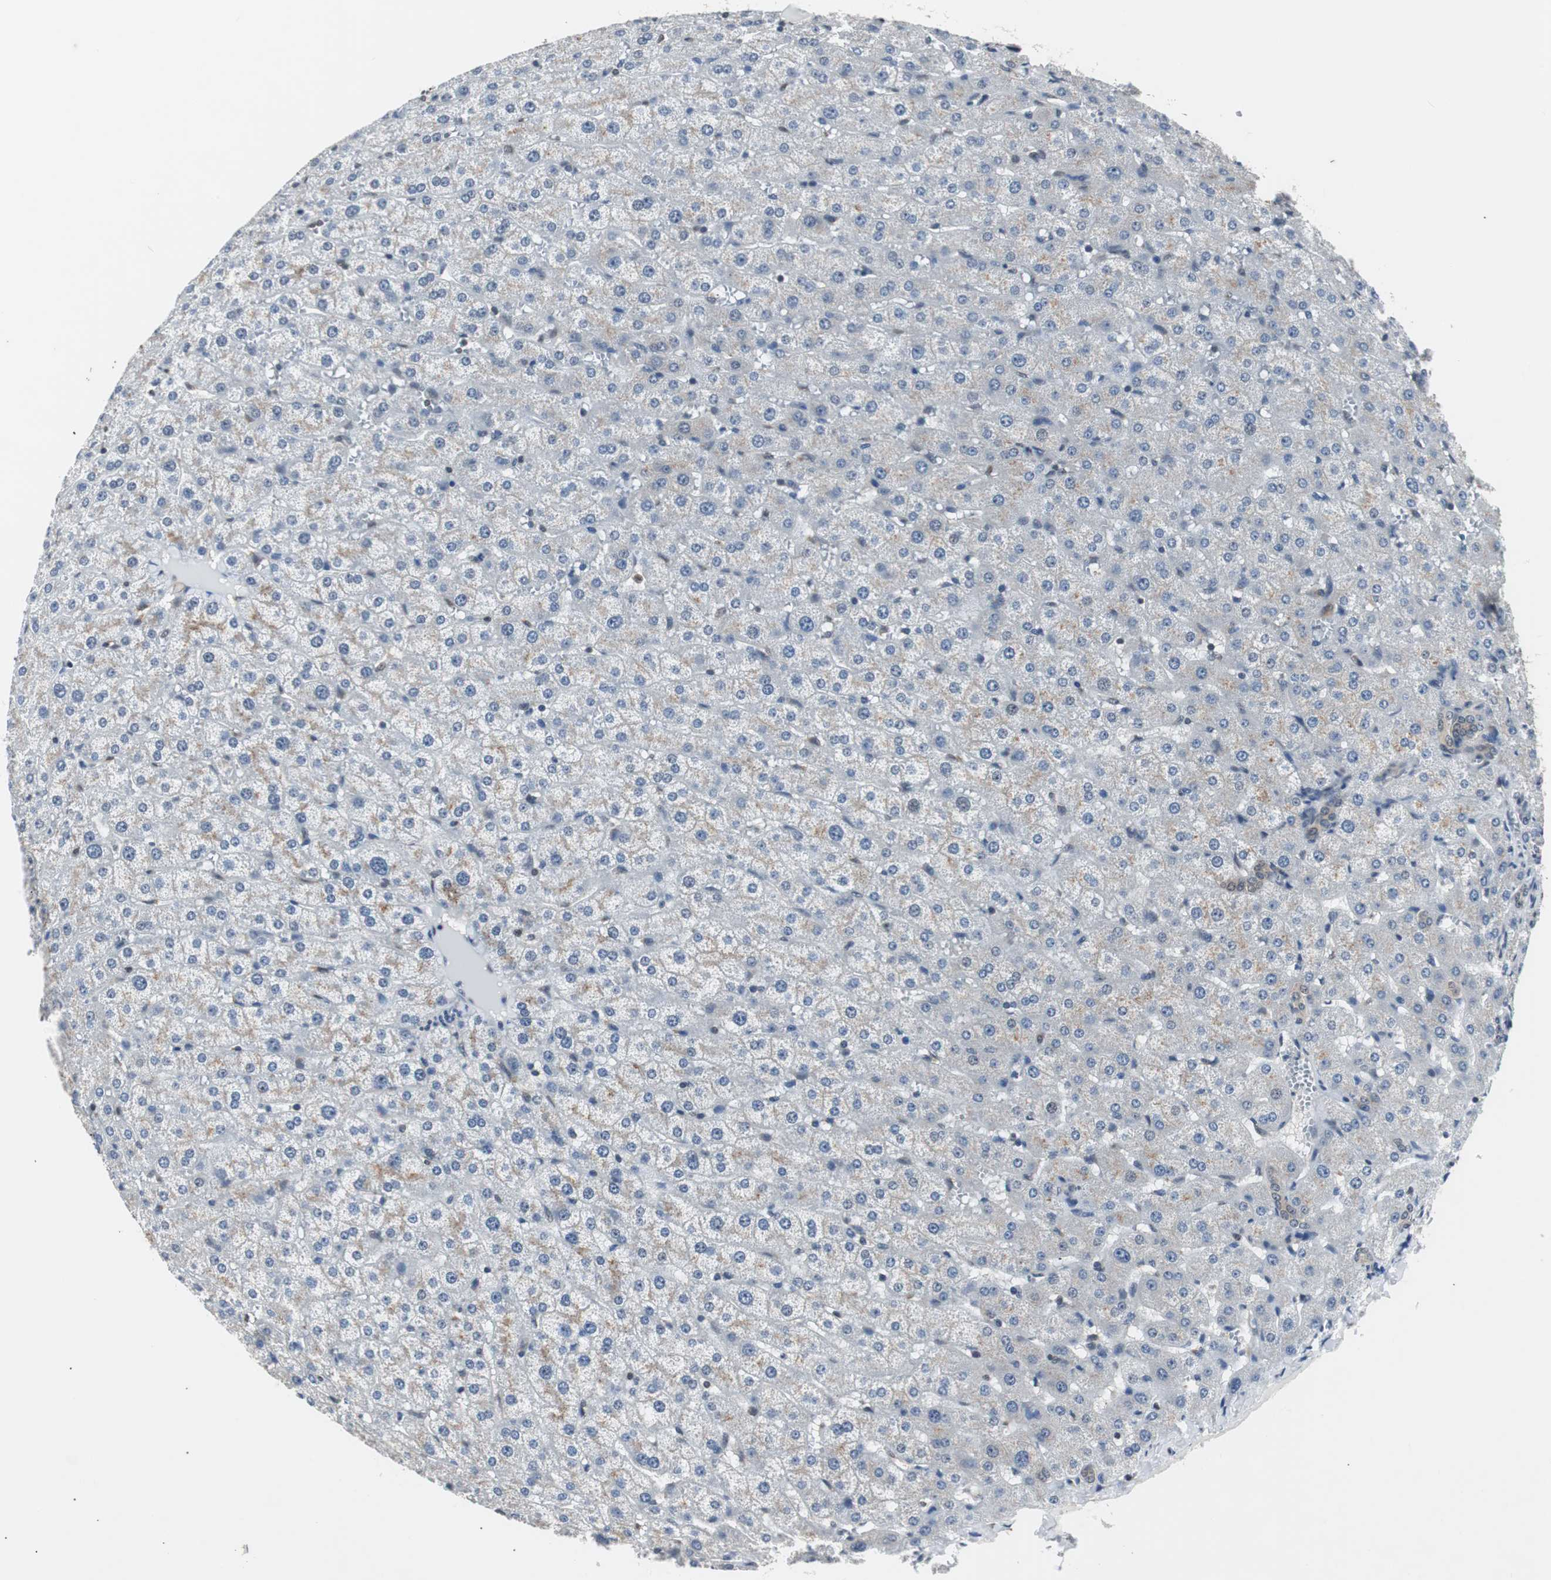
{"staining": {"intensity": "negative", "quantity": "none", "location": "none"}, "tissue": "liver", "cell_type": "Cholangiocytes", "image_type": "normal", "snomed": [{"axis": "morphology", "description": "Normal tissue, NOS"}, {"axis": "morphology", "description": "Fibrosis, NOS"}, {"axis": "topography", "description": "Liver"}], "caption": "Immunohistochemistry (IHC) image of benign liver: human liver stained with DAB (3,3'-diaminobenzidine) exhibits no significant protein staining in cholangiocytes.", "gene": "SMAD1", "patient": {"sex": "female", "age": 29}}